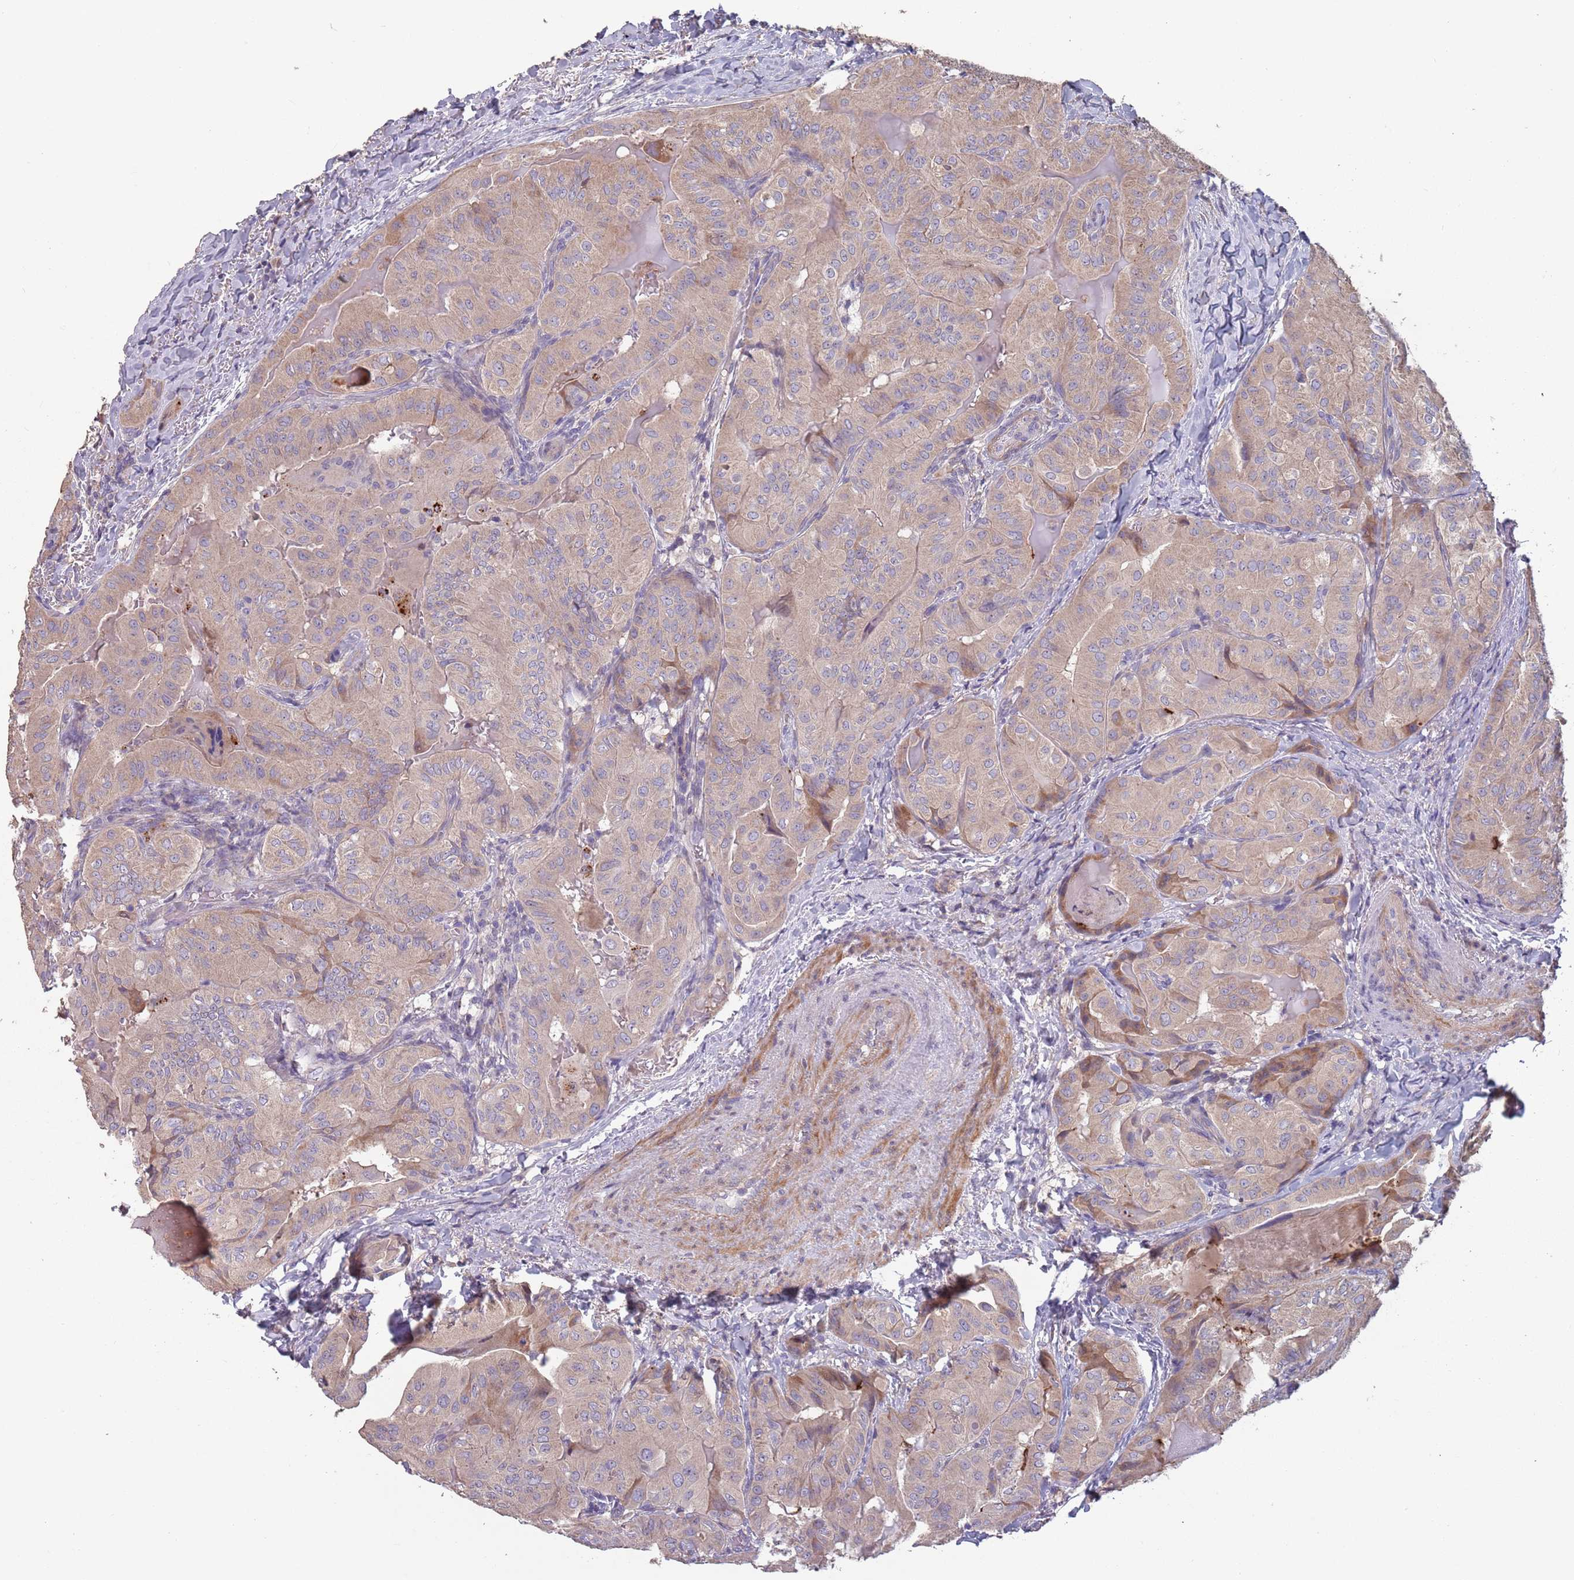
{"staining": {"intensity": "weak", "quantity": ">75%", "location": "cytoplasmic/membranous"}, "tissue": "thyroid cancer", "cell_type": "Tumor cells", "image_type": "cancer", "snomed": [{"axis": "morphology", "description": "Papillary adenocarcinoma, NOS"}, {"axis": "topography", "description": "Thyroid gland"}], "caption": "Immunohistochemical staining of human papillary adenocarcinoma (thyroid) displays low levels of weak cytoplasmic/membranous protein positivity in about >75% of tumor cells. Nuclei are stained in blue.", "gene": "MBD3L1", "patient": {"sex": "female", "age": 68}}